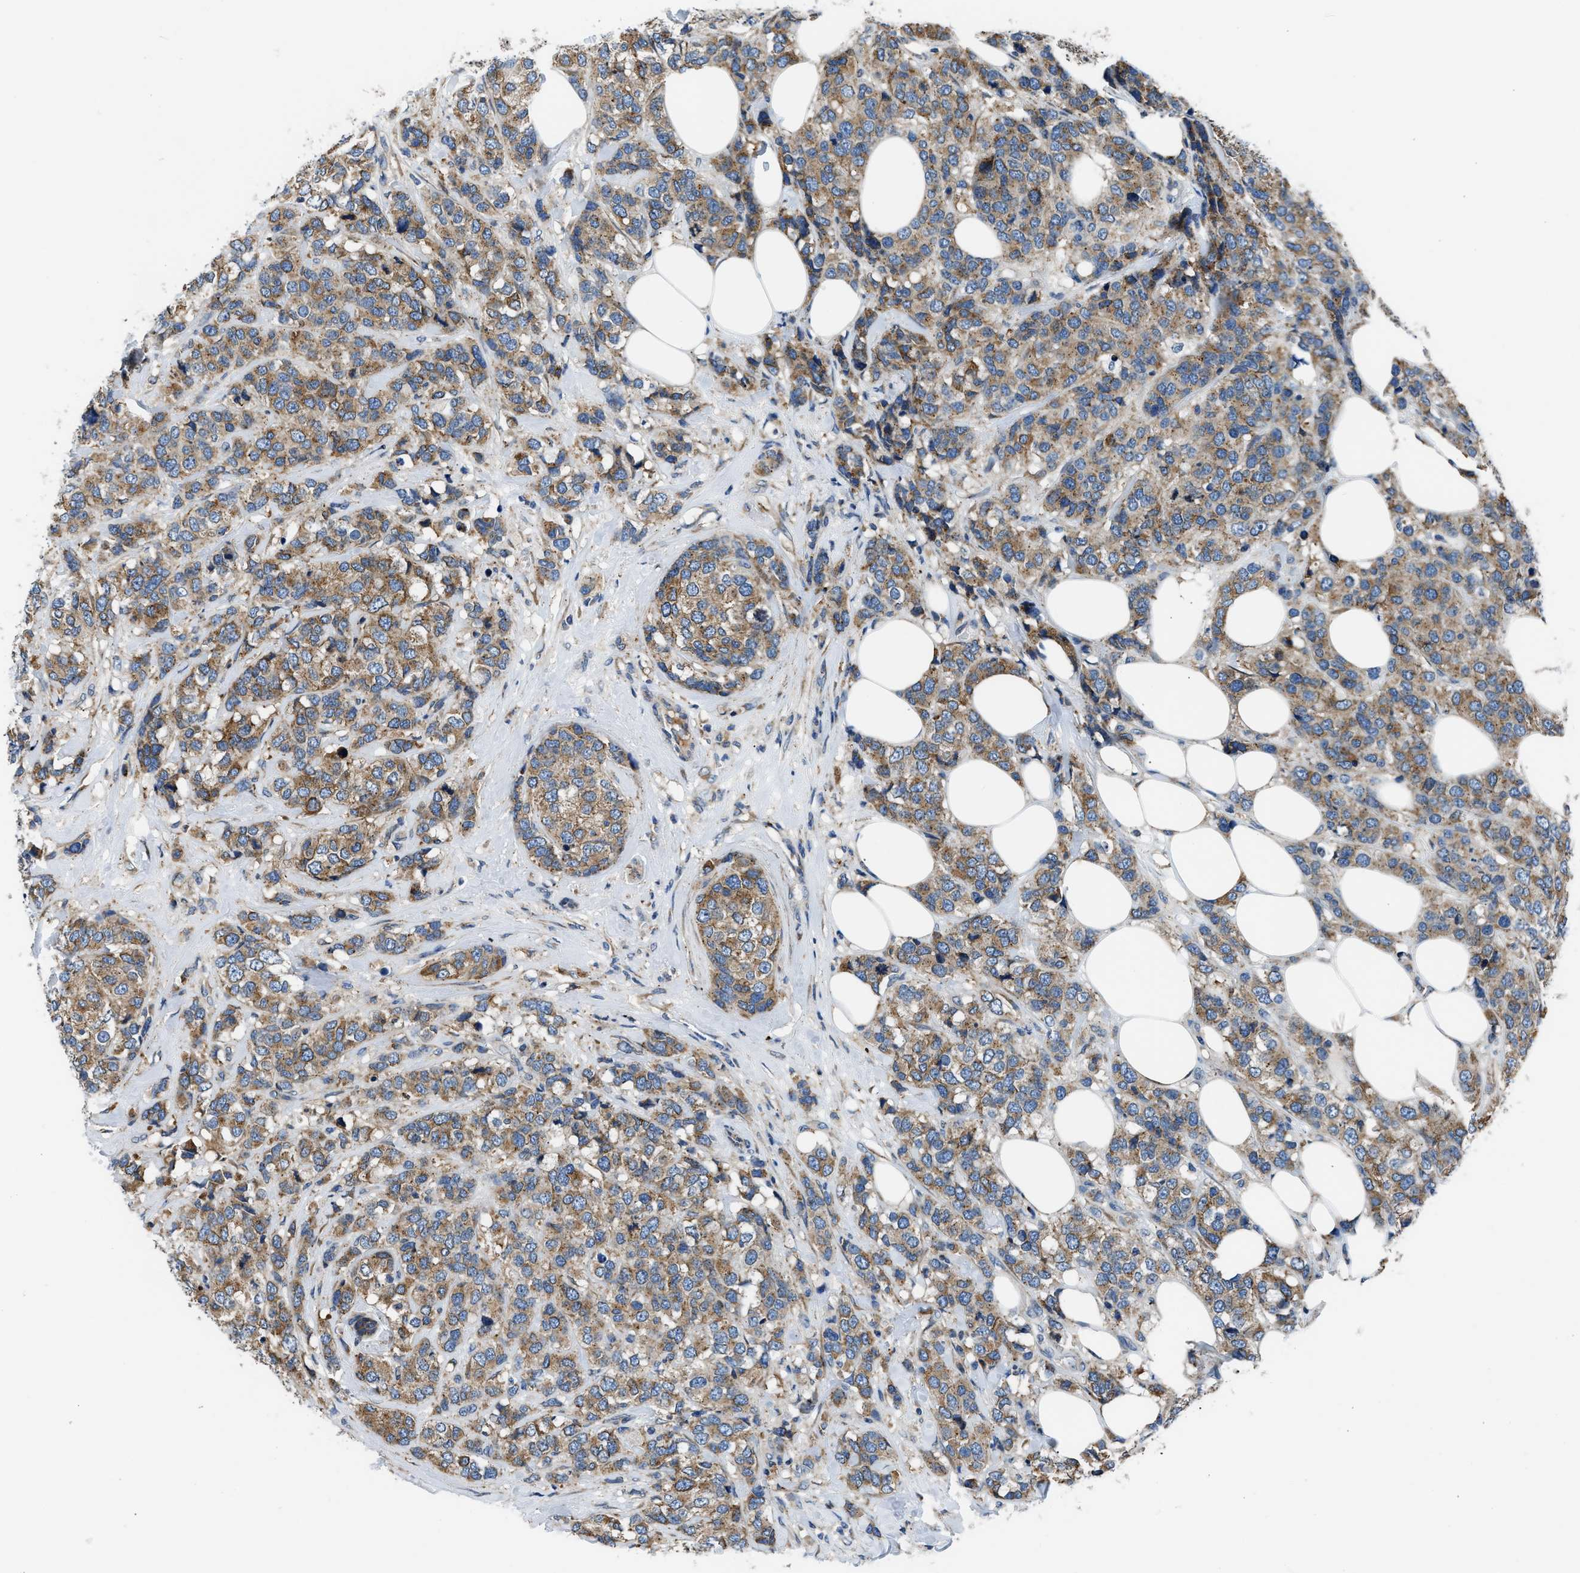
{"staining": {"intensity": "moderate", "quantity": ">75%", "location": "cytoplasmic/membranous"}, "tissue": "breast cancer", "cell_type": "Tumor cells", "image_type": "cancer", "snomed": [{"axis": "morphology", "description": "Lobular carcinoma"}, {"axis": "topography", "description": "Breast"}], "caption": "Moderate cytoplasmic/membranous staining is seen in approximately >75% of tumor cells in breast lobular carcinoma. The protein is shown in brown color, while the nuclei are stained blue.", "gene": "ARL6IP5", "patient": {"sex": "female", "age": 59}}